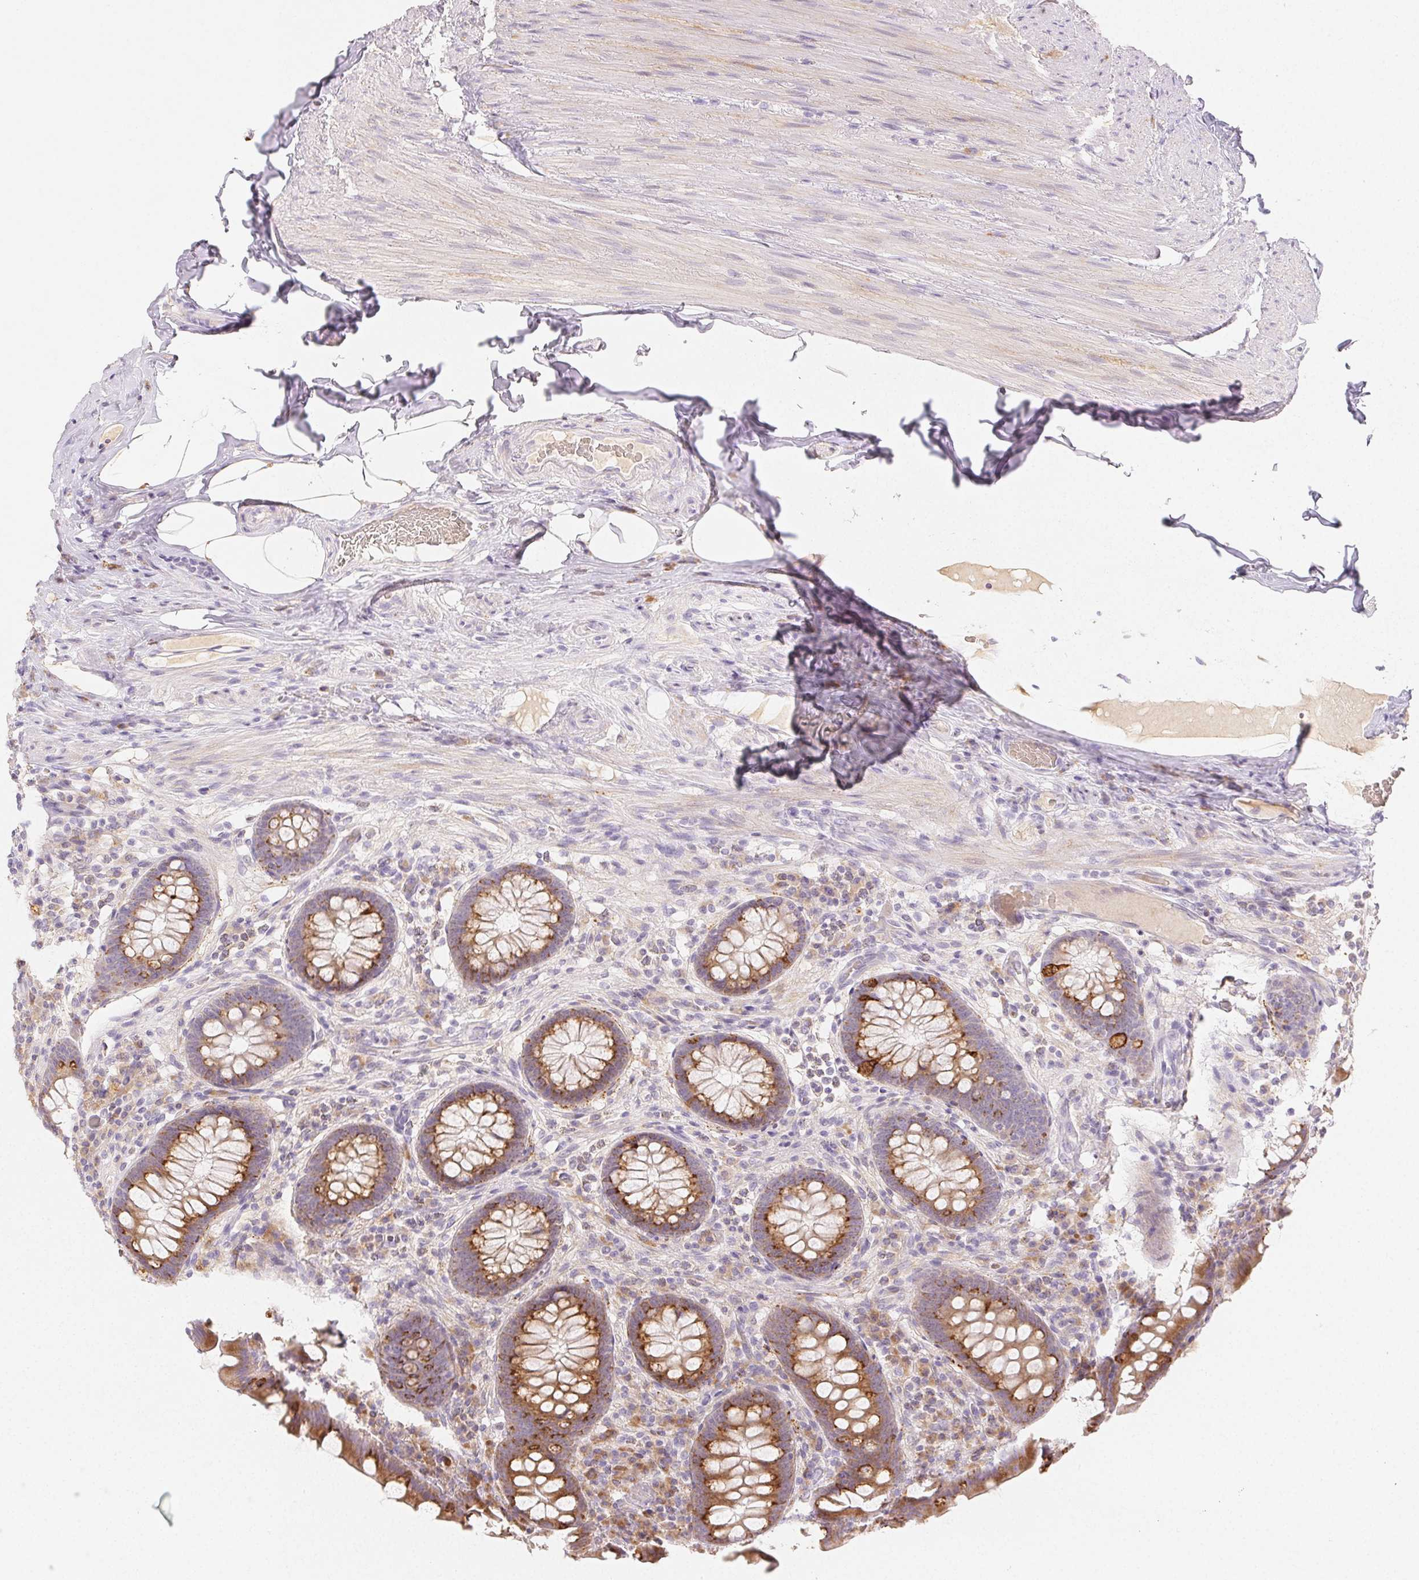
{"staining": {"intensity": "moderate", "quantity": ">75%", "location": "cytoplasmic/membranous"}, "tissue": "appendix", "cell_type": "Glandular cells", "image_type": "normal", "snomed": [{"axis": "morphology", "description": "Normal tissue, NOS"}, {"axis": "topography", "description": "Appendix"}], "caption": "High-magnification brightfield microscopy of benign appendix stained with DAB (brown) and counterstained with hematoxylin (blue). glandular cells exhibit moderate cytoplasmic/membranous staining is identified in approximately>75% of cells. The protein is shown in brown color, while the nuclei are stained blue.", "gene": "ACVR1B", "patient": {"sex": "male", "age": 71}}